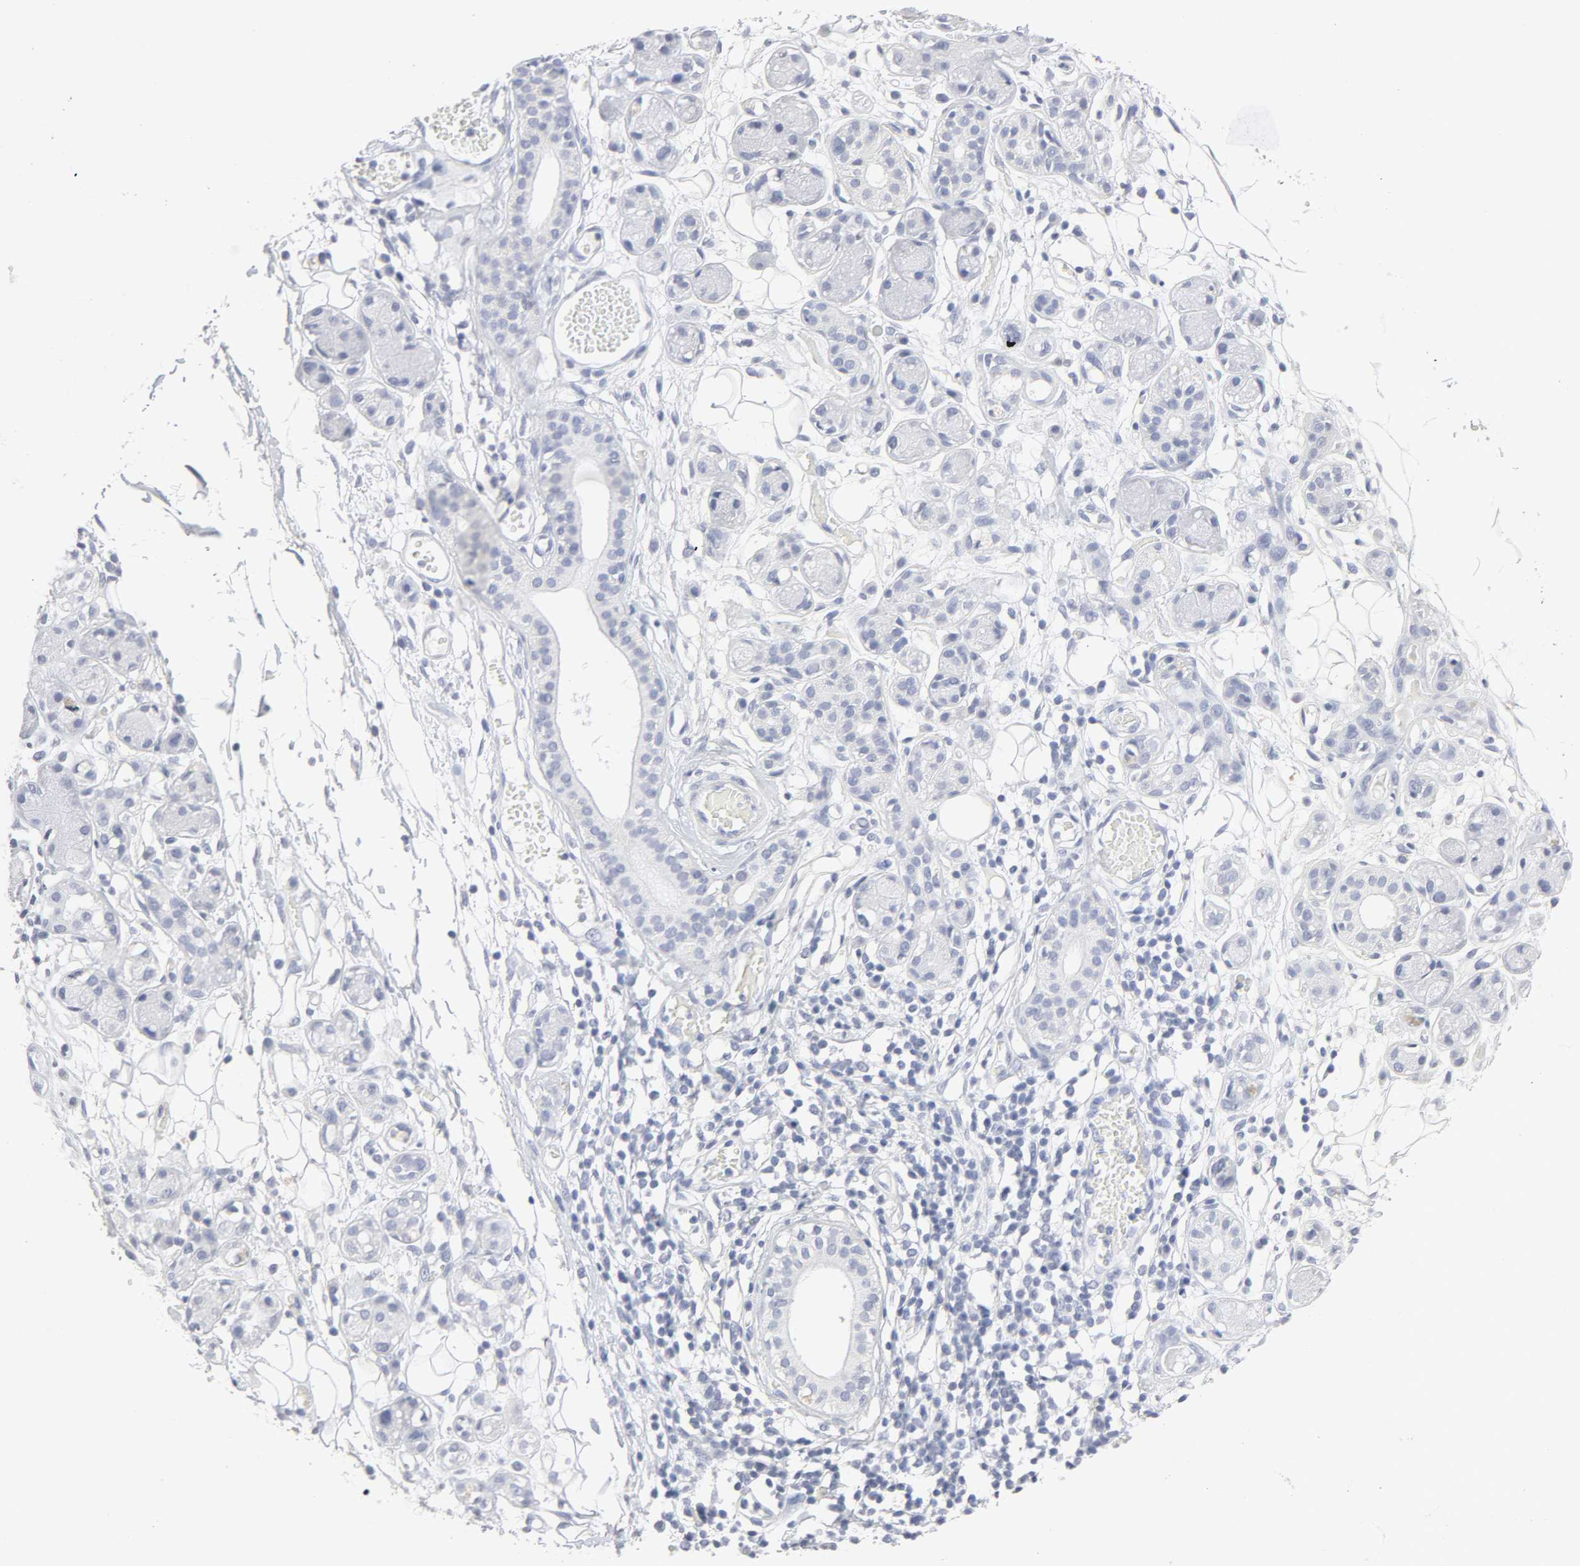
{"staining": {"intensity": "negative", "quantity": "none", "location": "none"}, "tissue": "adipose tissue", "cell_type": "Adipocytes", "image_type": "normal", "snomed": [{"axis": "morphology", "description": "Normal tissue, NOS"}, {"axis": "morphology", "description": "Inflammation, NOS"}, {"axis": "topography", "description": "Vascular tissue"}, {"axis": "topography", "description": "Salivary gland"}], "caption": "Immunohistochemistry of benign human adipose tissue displays no positivity in adipocytes.", "gene": "SLCO1B3", "patient": {"sex": "female", "age": 75}}